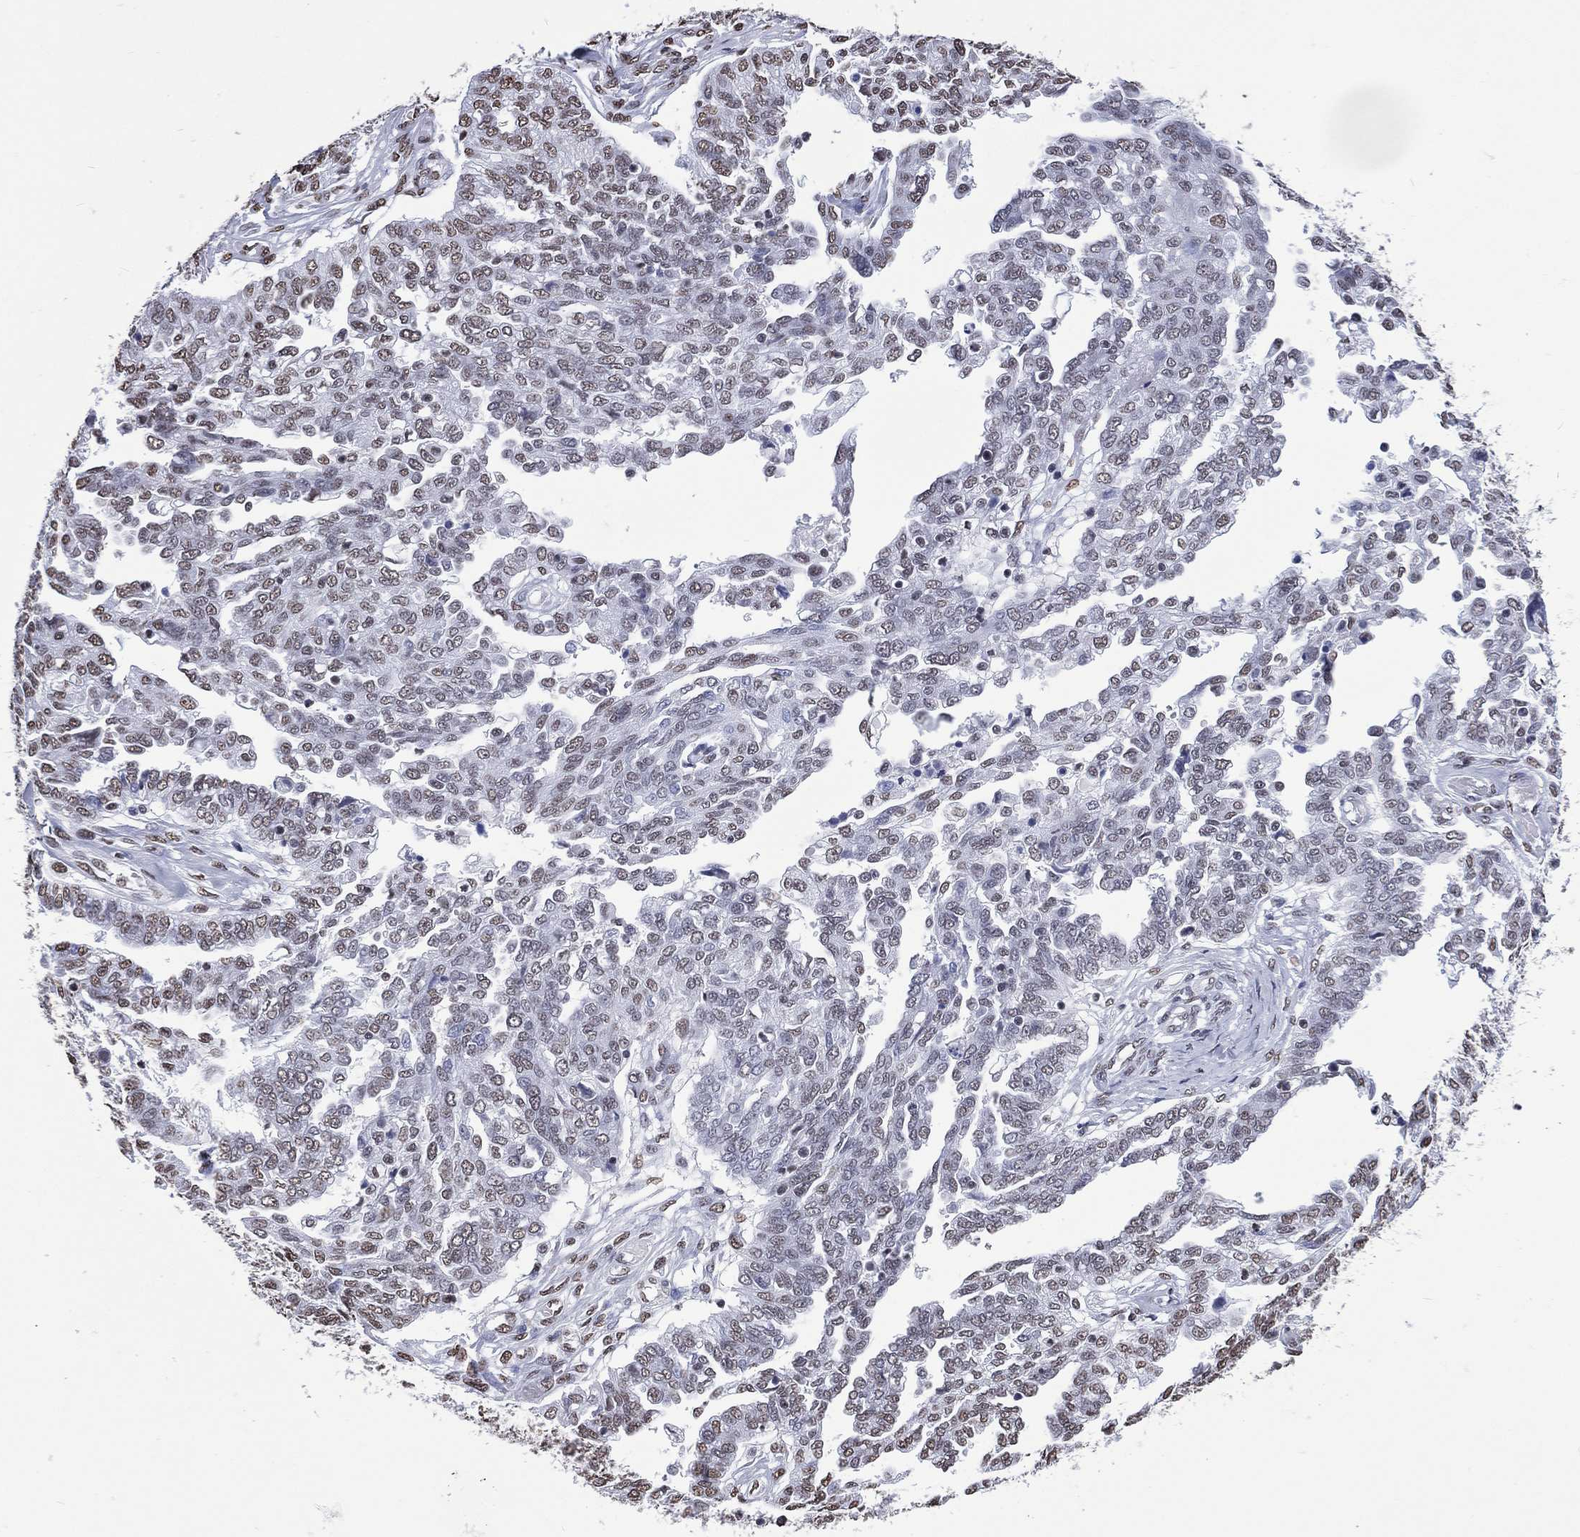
{"staining": {"intensity": "moderate", "quantity": "<25%", "location": "nuclear"}, "tissue": "ovarian cancer", "cell_type": "Tumor cells", "image_type": "cancer", "snomed": [{"axis": "morphology", "description": "Cystadenocarcinoma, serous, NOS"}, {"axis": "topography", "description": "Ovary"}], "caption": "Protein expression by immunohistochemistry (IHC) demonstrates moderate nuclear expression in approximately <25% of tumor cells in ovarian serous cystadenocarcinoma.", "gene": "RETREG2", "patient": {"sex": "female", "age": 67}}